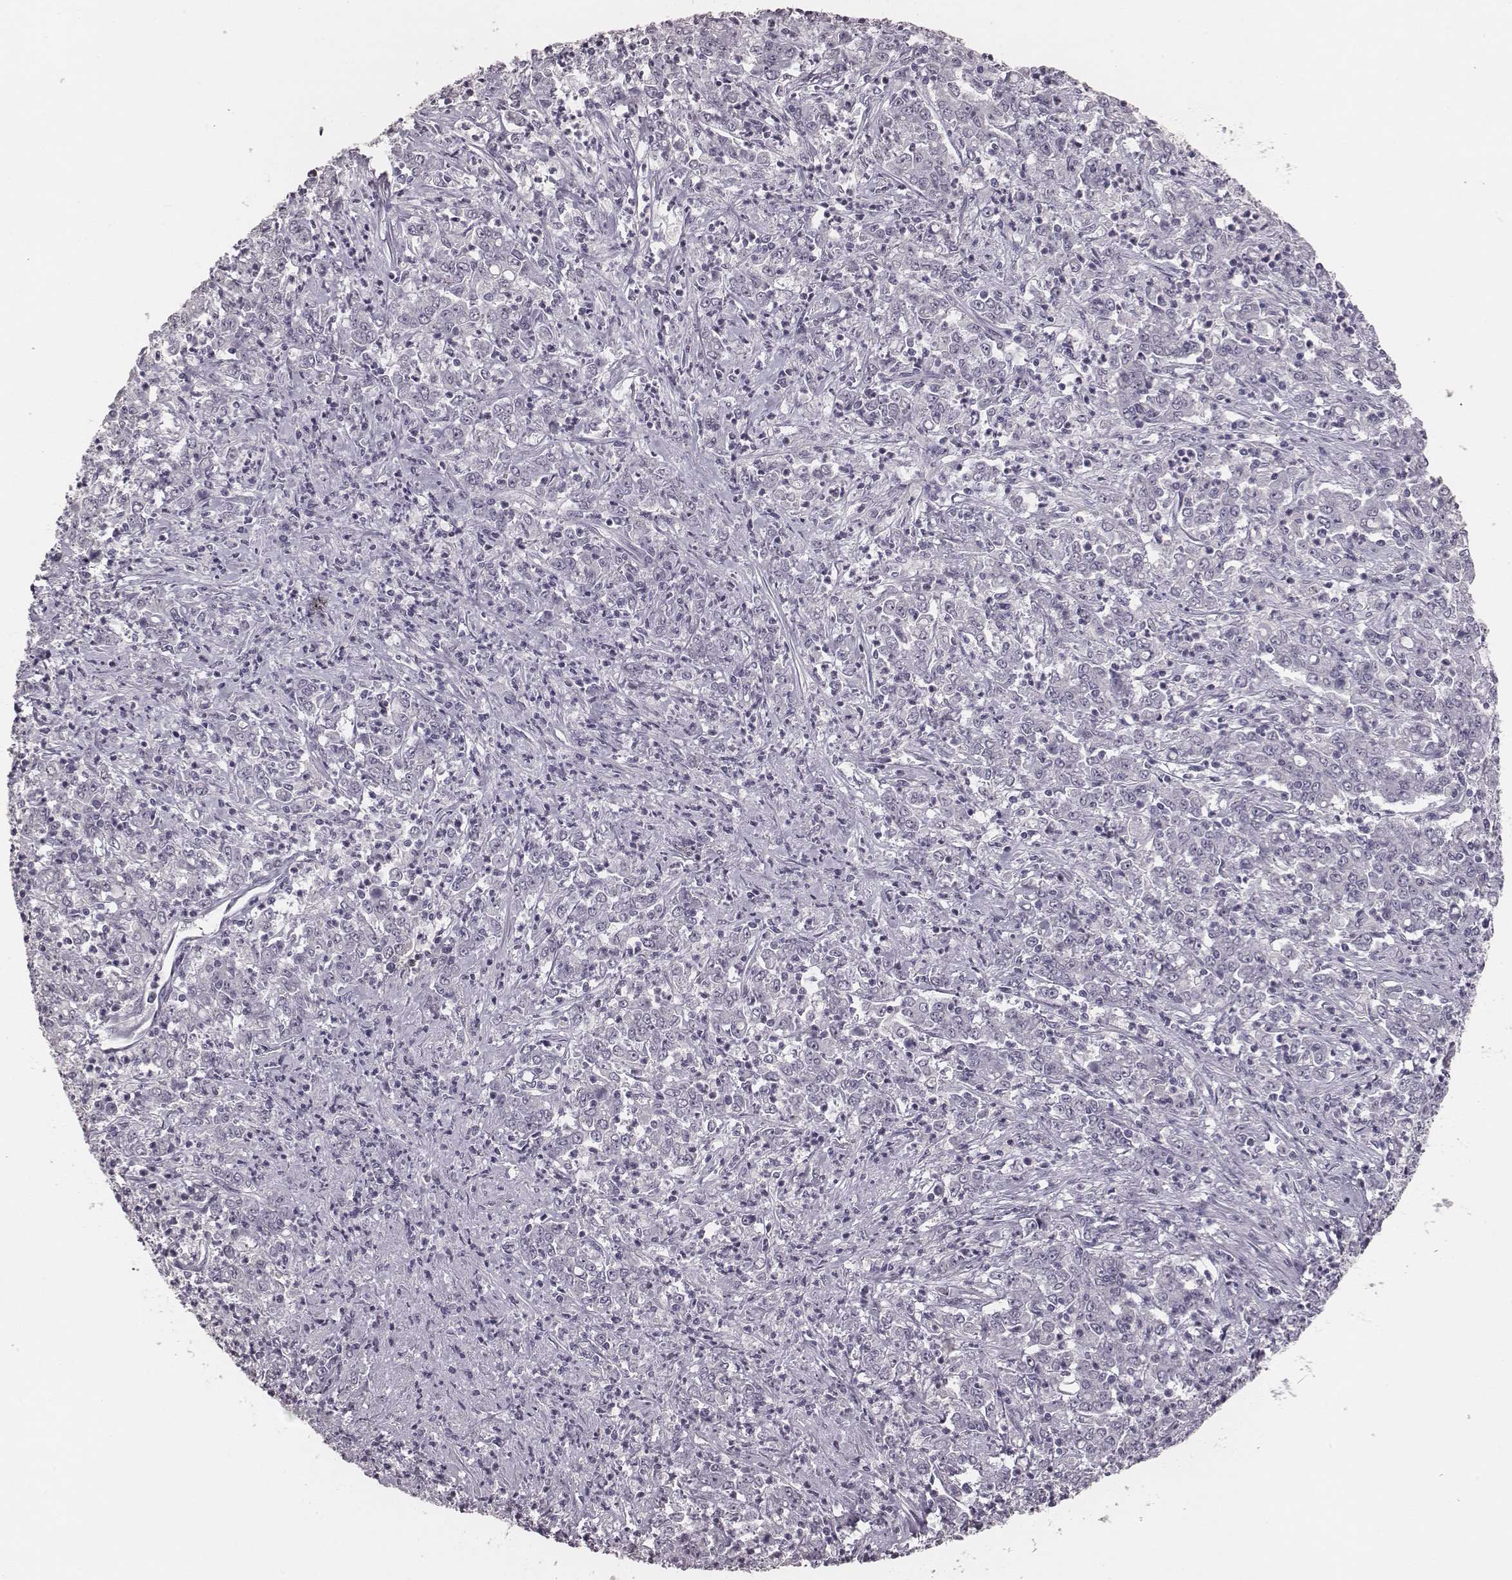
{"staining": {"intensity": "negative", "quantity": "none", "location": "none"}, "tissue": "stomach cancer", "cell_type": "Tumor cells", "image_type": "cancer", "snomed": [{"axis": "morphology", "description": "Adenocarcinoma, NOS"}, {"axis": "topography", "description": "Stomach, lower"}], "caption": "Stomach cancer (adenocarcinoma) stained for a protein using immunohistochemistry (IHC) exhibits no staining tumor cells.", "gene": "CSHL1", "patient": {"sex": "female", "age": 71}}